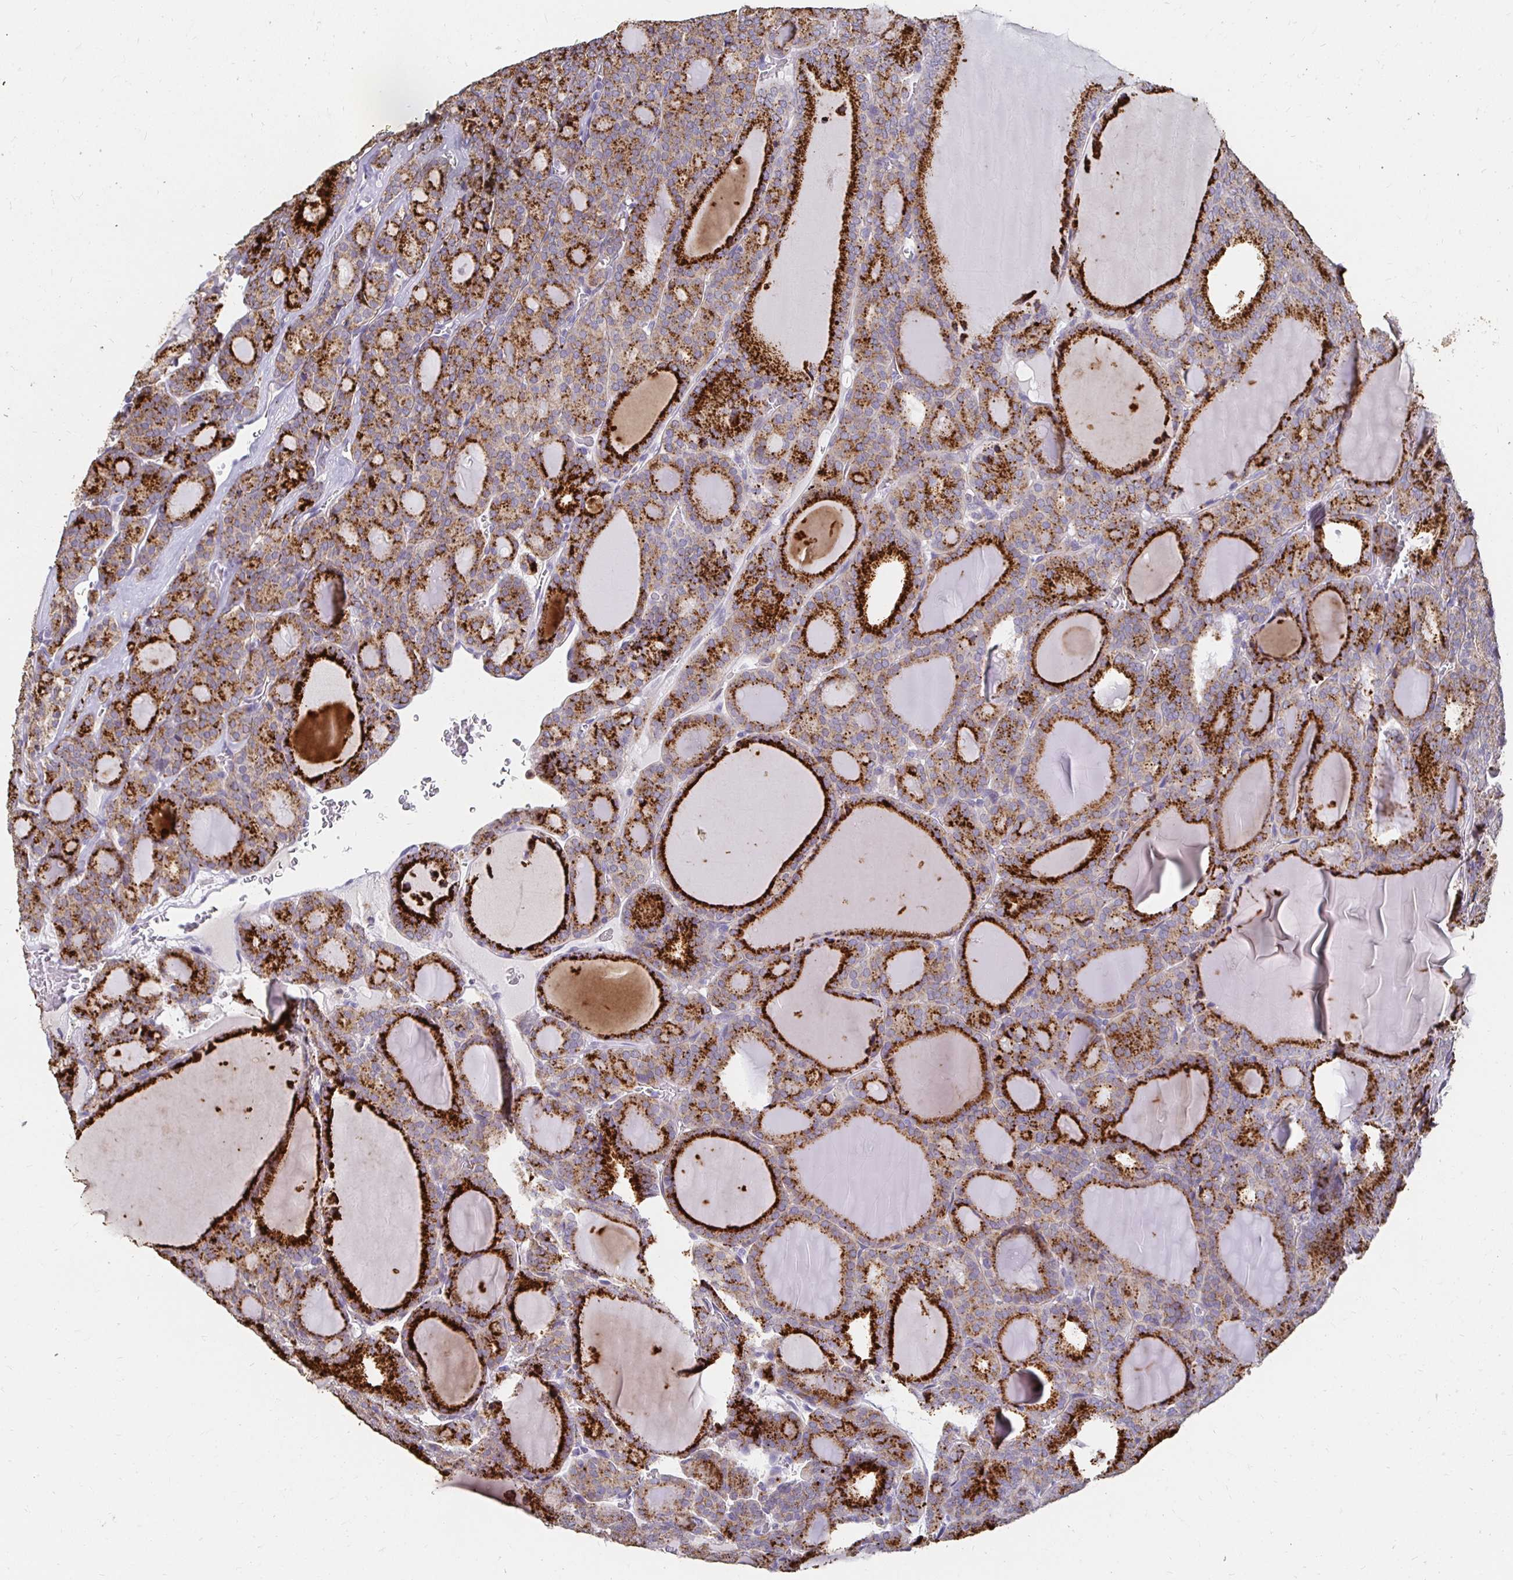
{"staining": {"intensity": "strong", "quantity": "25%-75%", "location": "cytoplasmic/membranous"}, "tissue": "thyroid cancer", "cell_type": "Tumor cells", "image_type": "cancer", "snomed": [{"axis": "morphology", "description": "Follicular adenoma carcinoma, NOS"}, {"axis": "topography", "description": "Thyroid gland"}], "caption": "Immunohistochemical staining of thyroid follicular adenoma carcinoma demonstrates strong cytoplasmic/membranous protein positivity in about 25%-75% of tumor cells.", "gene": "GK2", "patient": {"sex": "male", "age": 74}}